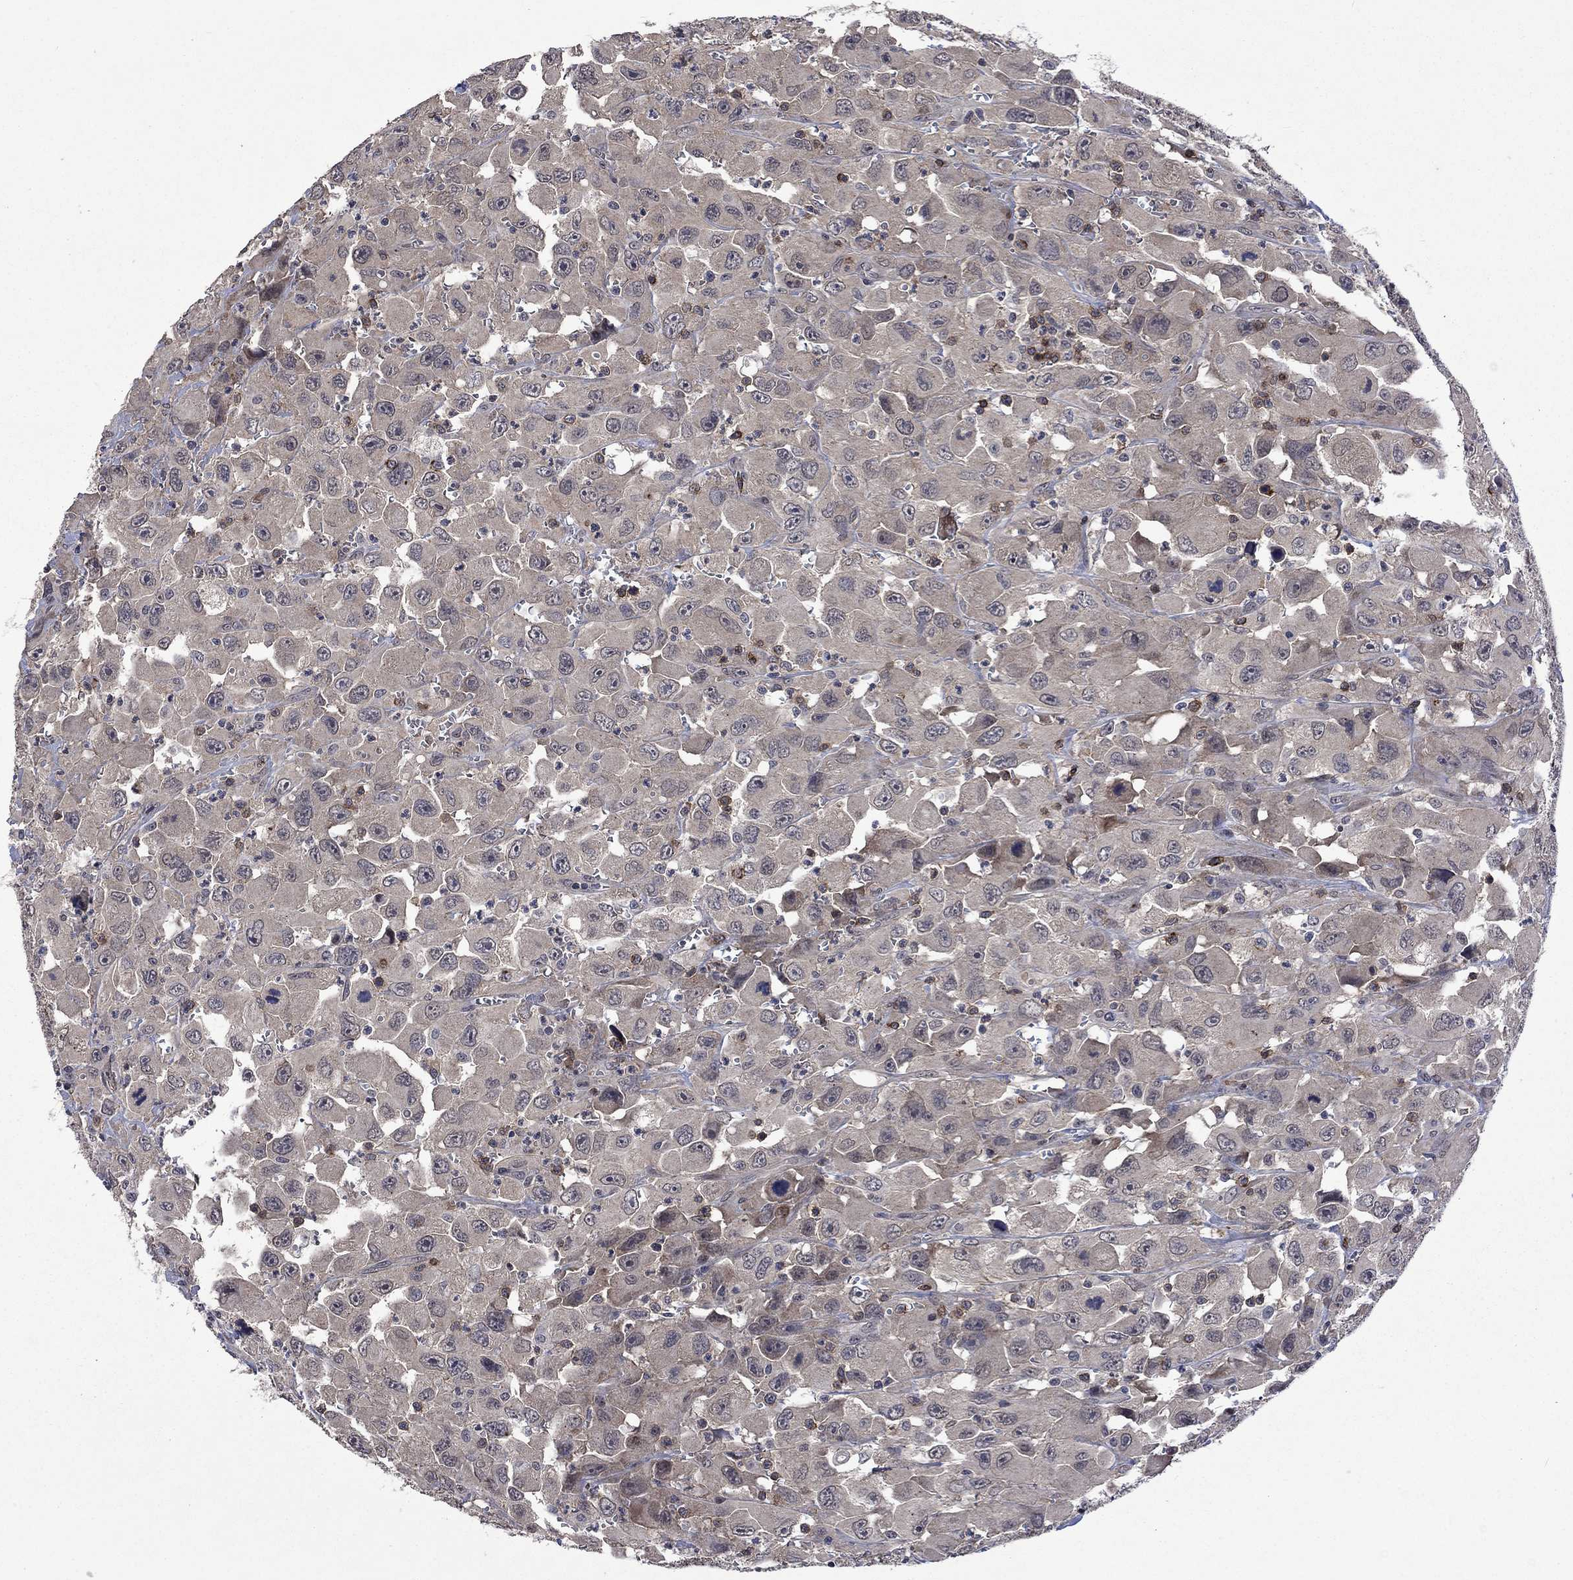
{"staining": {"intensity": "negative", "quantity": "none", "location": "none"}, "tissue": "head and neck cancer", "cell_type": "Tumor cells", "image_type": "cancer", "snomed": [{"axis": "morphology", "description": "Squamous cell carcinoma, NOS"}, {"axis": "morphology", "description": "Squamous cell carcinoma, metastatic, NOS"}, {"axis": "topography", "description": "Oral tissue"}, {"axis": "topography", "description": "Head-Neck"}], "caption": "High magnification brightfield microscopy of head and neck squamous cell carcinoma stained with DAB (3,3'-diaminobenzidine) (brown) and counterstained with hematoxylin (blue): tumor cells show no significant positivity.", "gene": "PPP1R9A", "patient": {"sex": "female", "age": 85}}